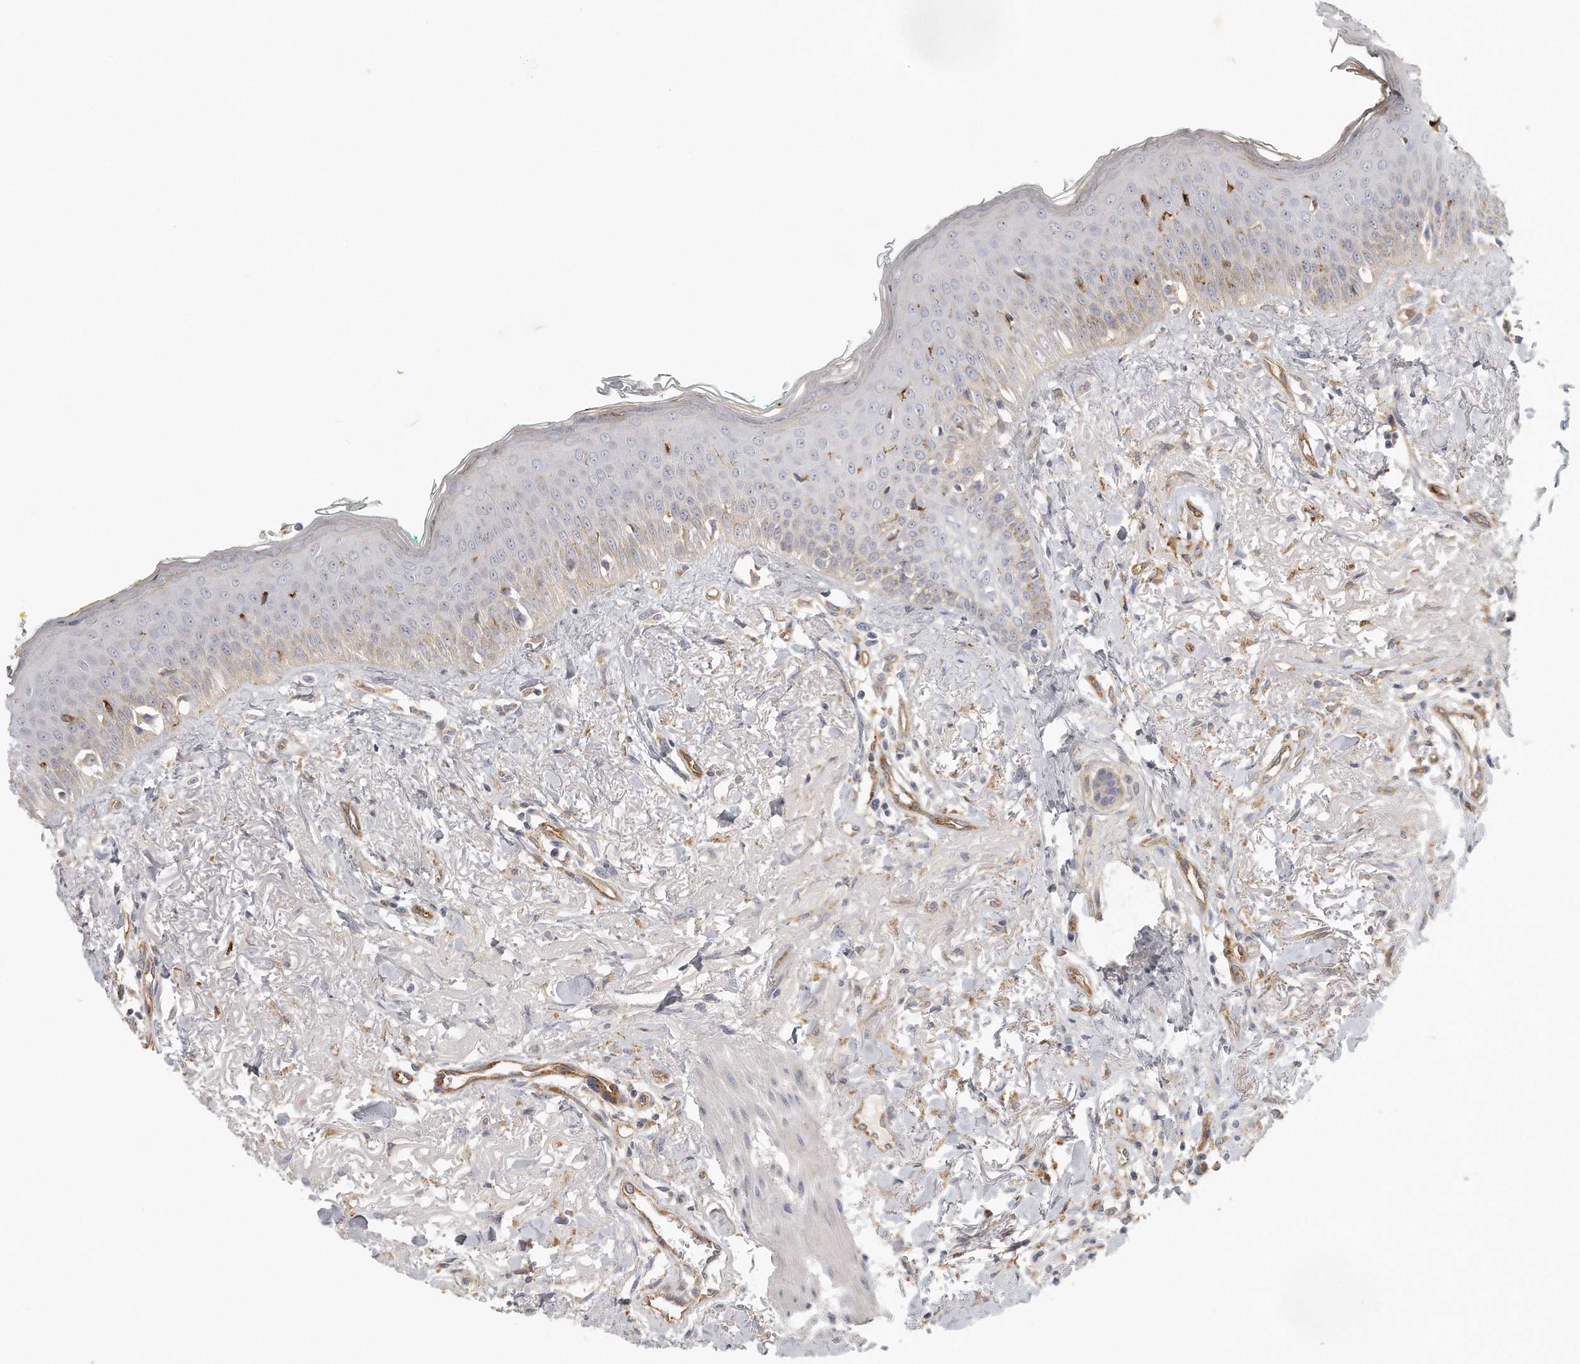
{"staining": {"intensity": "moderate", "quantity": "<25%", "location": "cytoplasmic/membranous"}, "tissue": "oral mucosa", "cell_type": "Squamous epithelial cells", "image_type": "normal", "snomed": [{"axis": "morphology", "description": "Normal tissue, NOS"}, {"axis": "topography", "description": "Oral tissue"}], "caption": "Unremarkable oral mucosa was stained to show a protein in brown. There is low levels of moderate cytoplasmic/membranous expression in about <25% of squamous epithelial cells.", "gene": "MTERF4", "patient": {"sex": "female", "age": 70}}